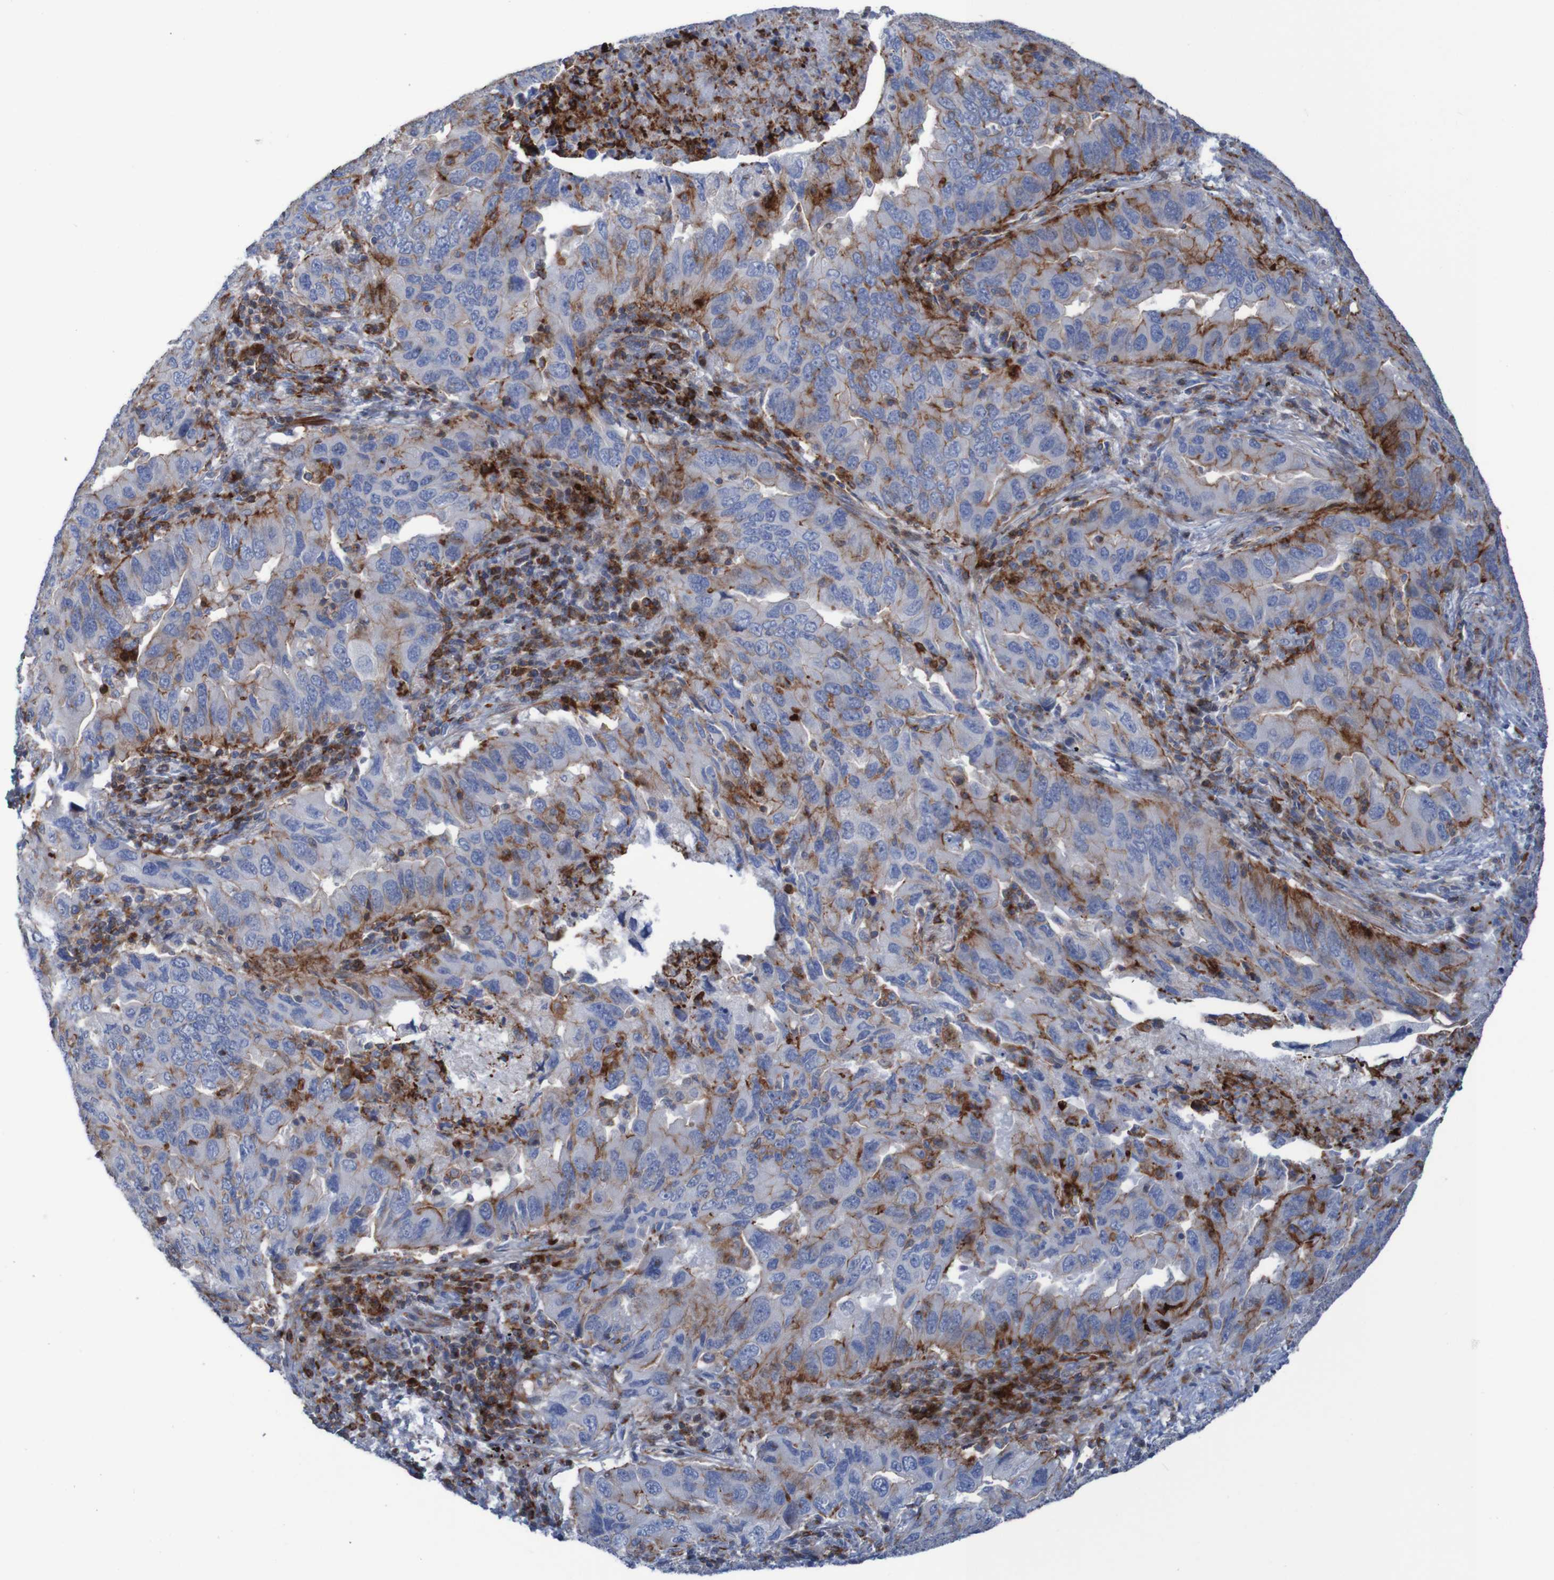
{"staining": {"intensity": "strong", "quantity": "<25%", "location": "cytoplasmic/membranous"}, "tissue": "lung cancer", "cell_type": "Tumor cells", "image_type": "cancer", "snomed": [{"axis": "morphology", "description": "Adenocarcinoma, NOS"}, {"axis": "topography", "description": "Lung"}], "caption": "A medium amount of strong cytoplasmic/membranous expression is present in about <25% of tumor cells in lung cancer tissue.", "gene": "RNF182", "patient": {"sex": "female", "age": 65}}